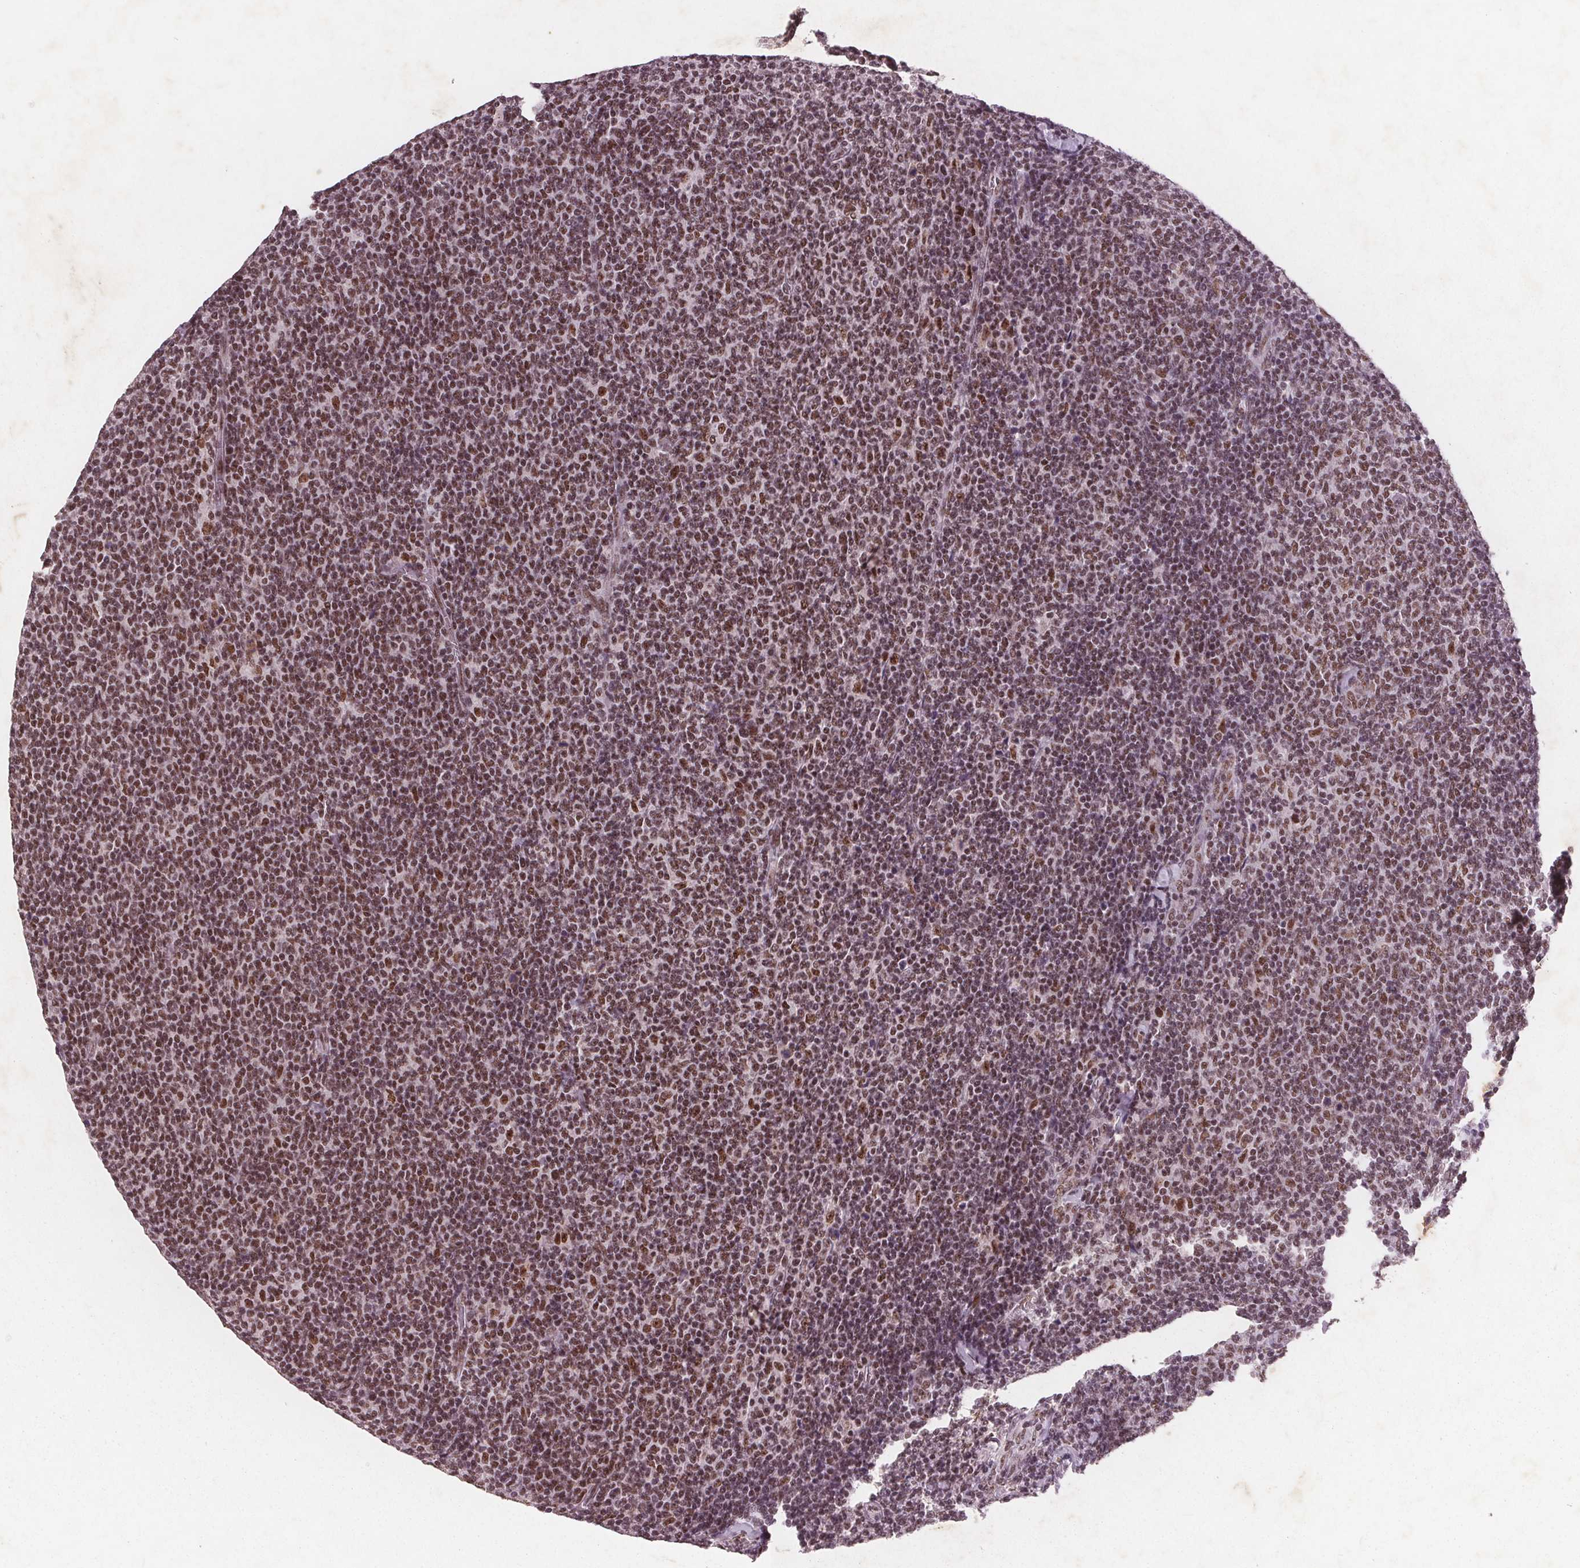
{"staining": {"intensity": "moderate", "quantity": ">75%", "location": "nuclear"}, "tissue": "lymphoma", "cell_type": "Tumor cells", "image_type": "cancer", "snomed": [{"axis": "morphology", "description": "Malignant lymphoma, non-Hodgkin's type, Low grade"}, {"axis": "topography", "description": "Lymph node"}], "caption": "High-magnification brightfield microscopy of malignant lymphoma, non-Hodgkin's type (low-grade) stained with DAB (brown) and counterstained with hematoxylin (blue). tumor cells exhibit moderate nuclear staining is seen in approximately>75% of cells.", "gene": "RPS6KA2", "patient": {"sex": "male", "age": 52}}